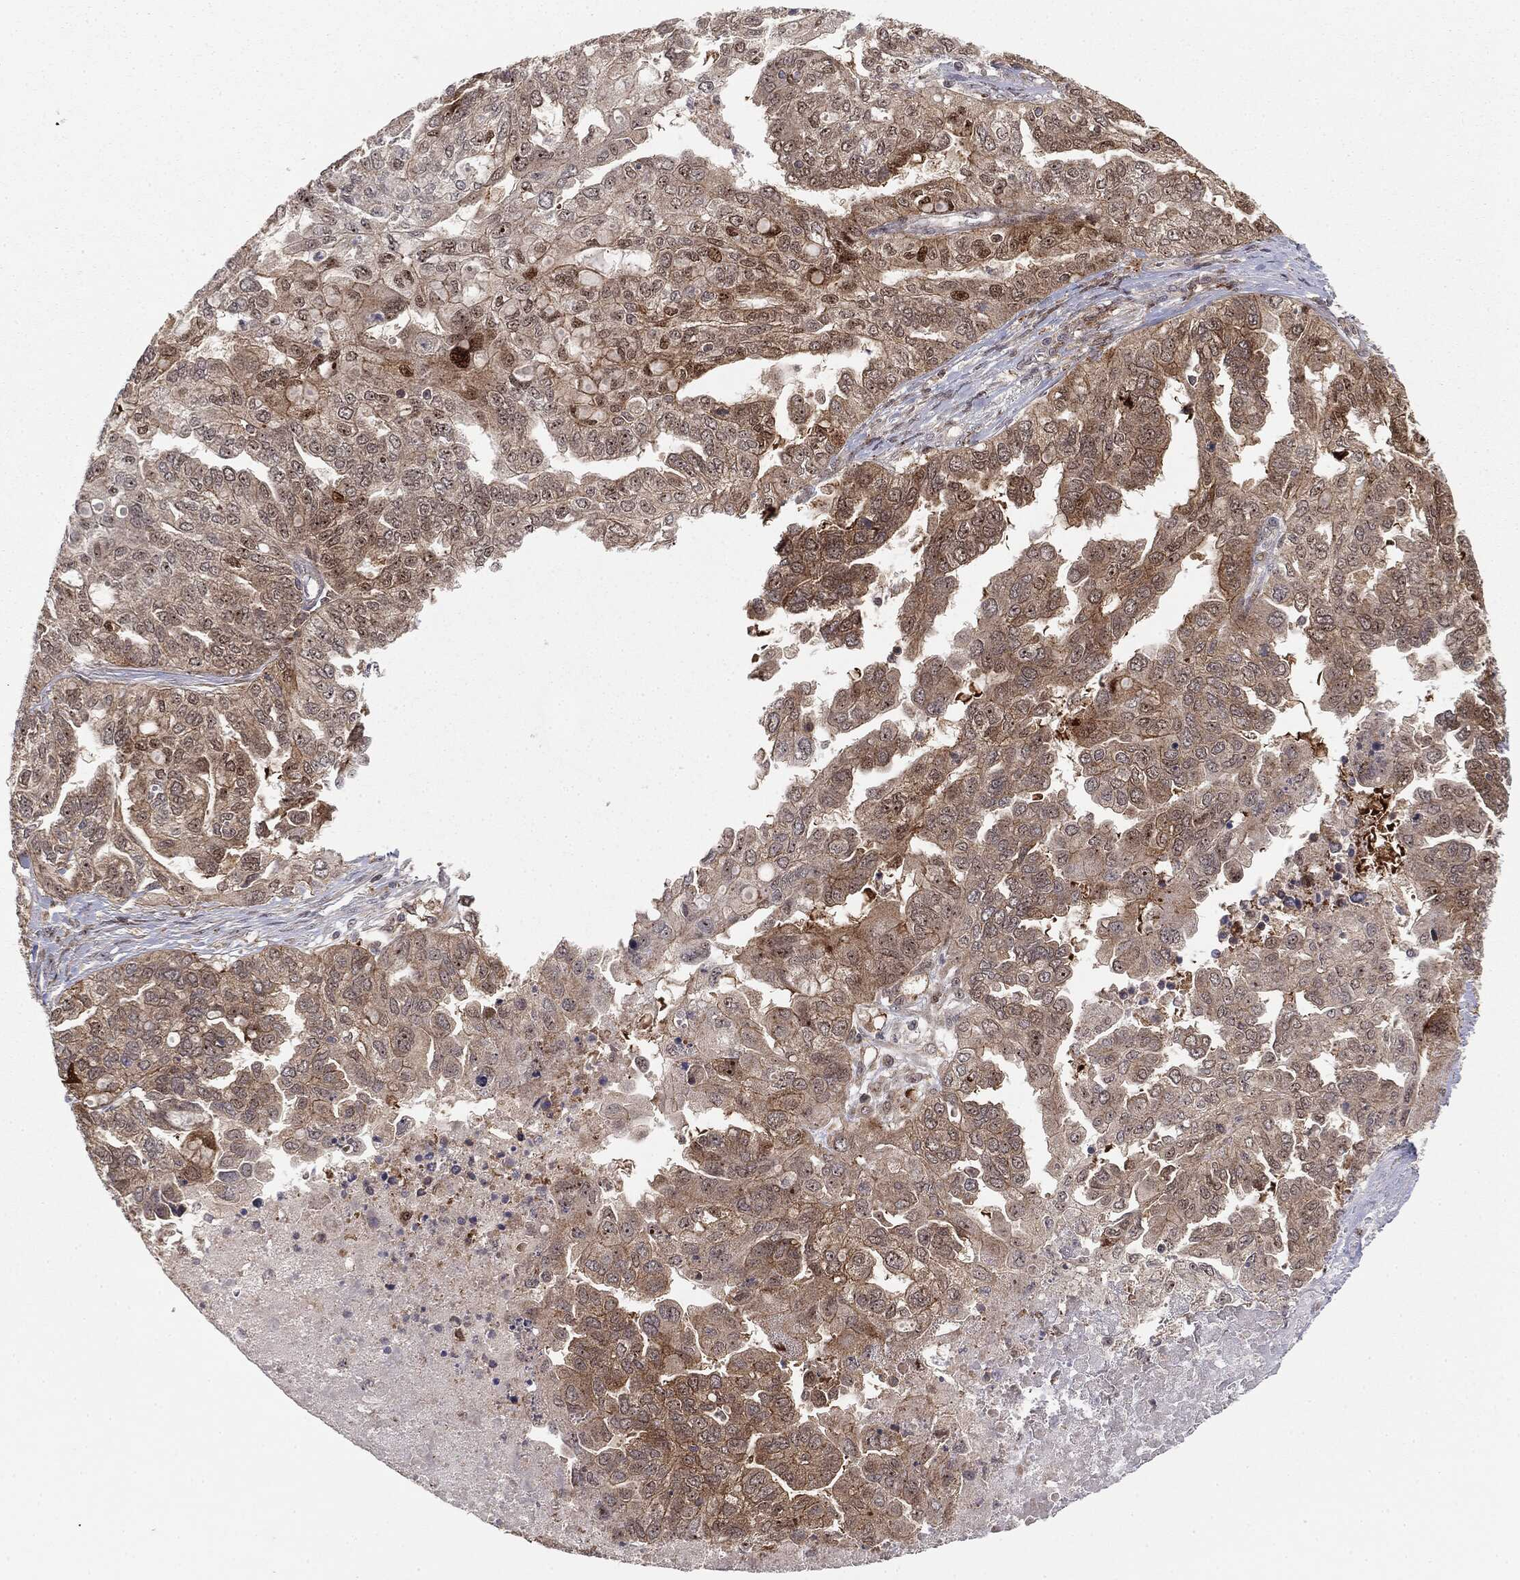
{"staining": {"intensity": "weak", "quantity": "25%-75%", "location": "cytoplasmic/membranous"}, "tissue": "ovarian cancer", "cell_type": "Tumor cells", "image_type": "cancer", "snomed": [{"axis": "morphology", "description": "Cystadenocarcinoma, serous, NOS"}, {"axis": "topography", "description": "Ovary"}], "caption": "Weak cytoplasmic/membranous expression is appreciated in approximately 25%-75% of tumor cells in ovarian serous cystadenocarcinoma.", "gene": "PTEN", "patient": {"sex": "female", "age": 53}}